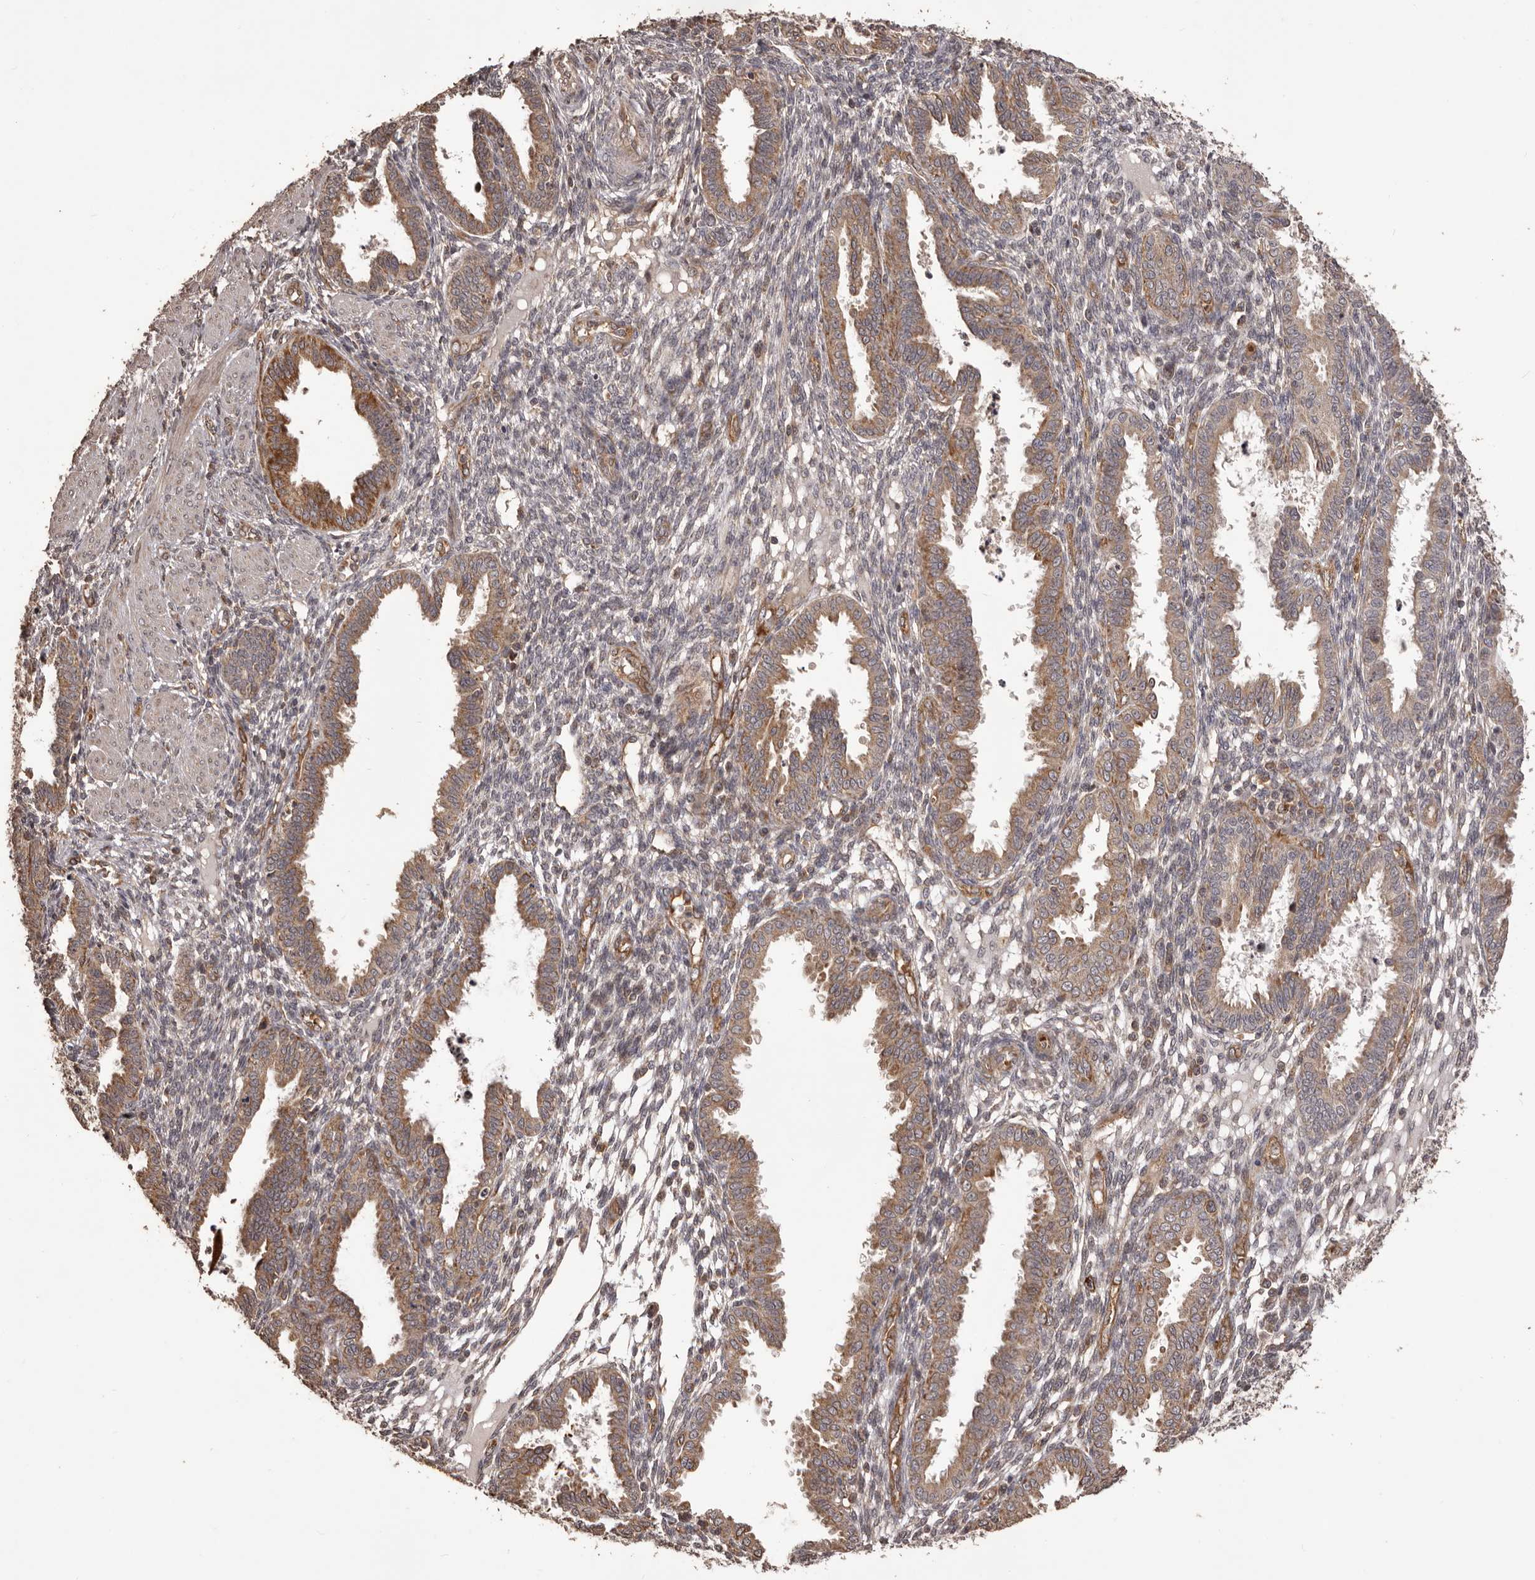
{"staining": {"intensity": "weak", "quantity": "25%-75%", "location": "cytoplasmic/membranous"}, "tissue": "endometrium", "cell_type": "Cells in endometrial stroma", "image_type": "normal", "snomed": [{"axis": "morphology", "description": "Normal tissue, NOS"}, {"axis": "topography", "description": "Endometrium"}], "caption": "DAB (3,3'-diaminobenzidine) immunohistochemical staining of normal endometrium reveals weak cytoplasmic/membranous protein expression in approximately 25%-75% of cells in endometrial stroma.", "gene": "QRSL1", "patient": {"sex": "female", "age": 33}}